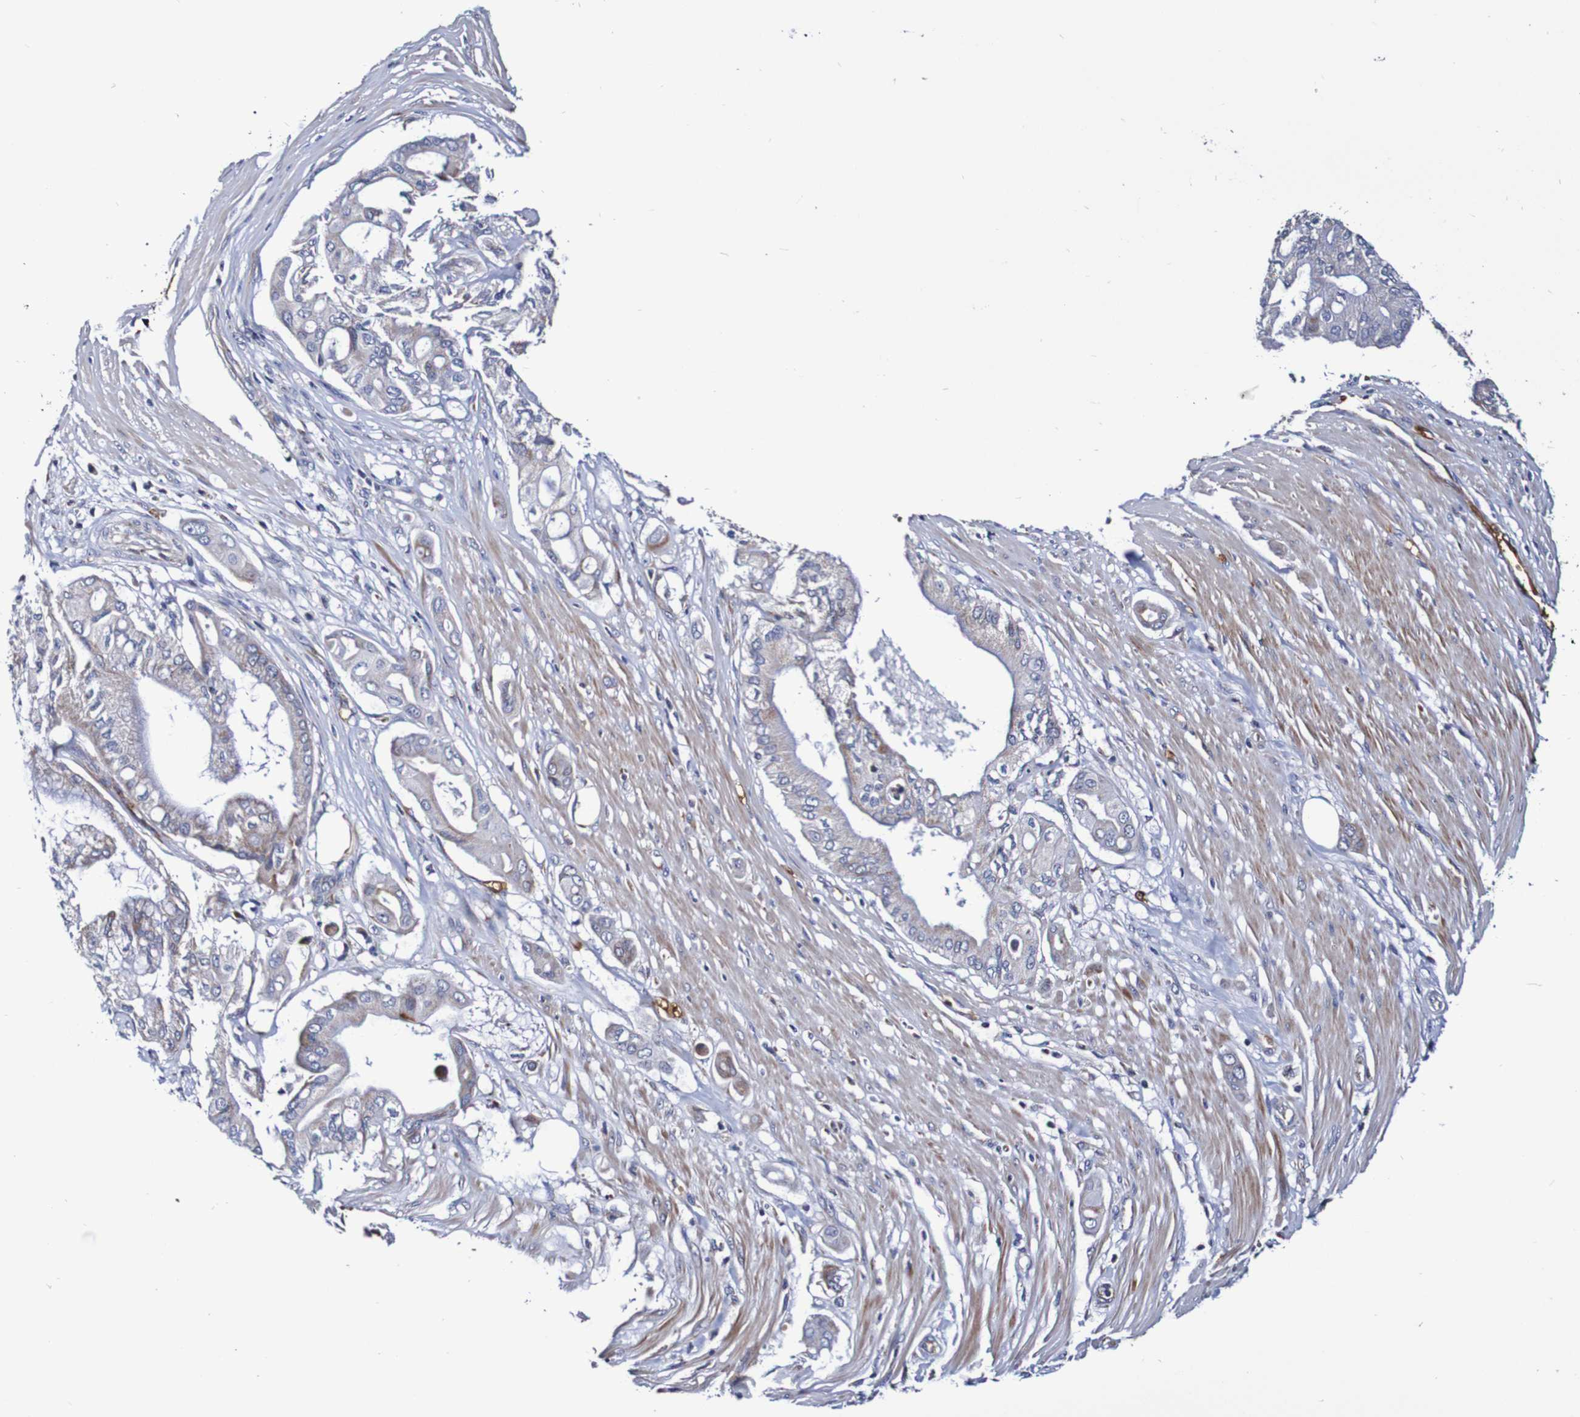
{"staining": {"intensity": "negative", "quantity": "none", "location": "none"}, "tissue": "pancreatic cancer", "cell_type": "Tumor cells", "image_type": "cancer", "snomed": [{"axis": "morphology", "description": "Adenocarcinoma, NOS"}, {"axis": "morphology", "description": "Adenocarcinoma, metastatic, NOS"}, {"axis": "topography", "description": "Lymph node"}, {"axis": "topography", "description": "Pancreas"}, {"axis": "topography", "description": "Duodenum"}], "caption": "An image of pancreatic cancer (metastatic adenocarcinoma) stained for a protein displays no brown staining in tumor cells.", "gene": "WNT4", "patient": {"sex": "female", "age": 64}}